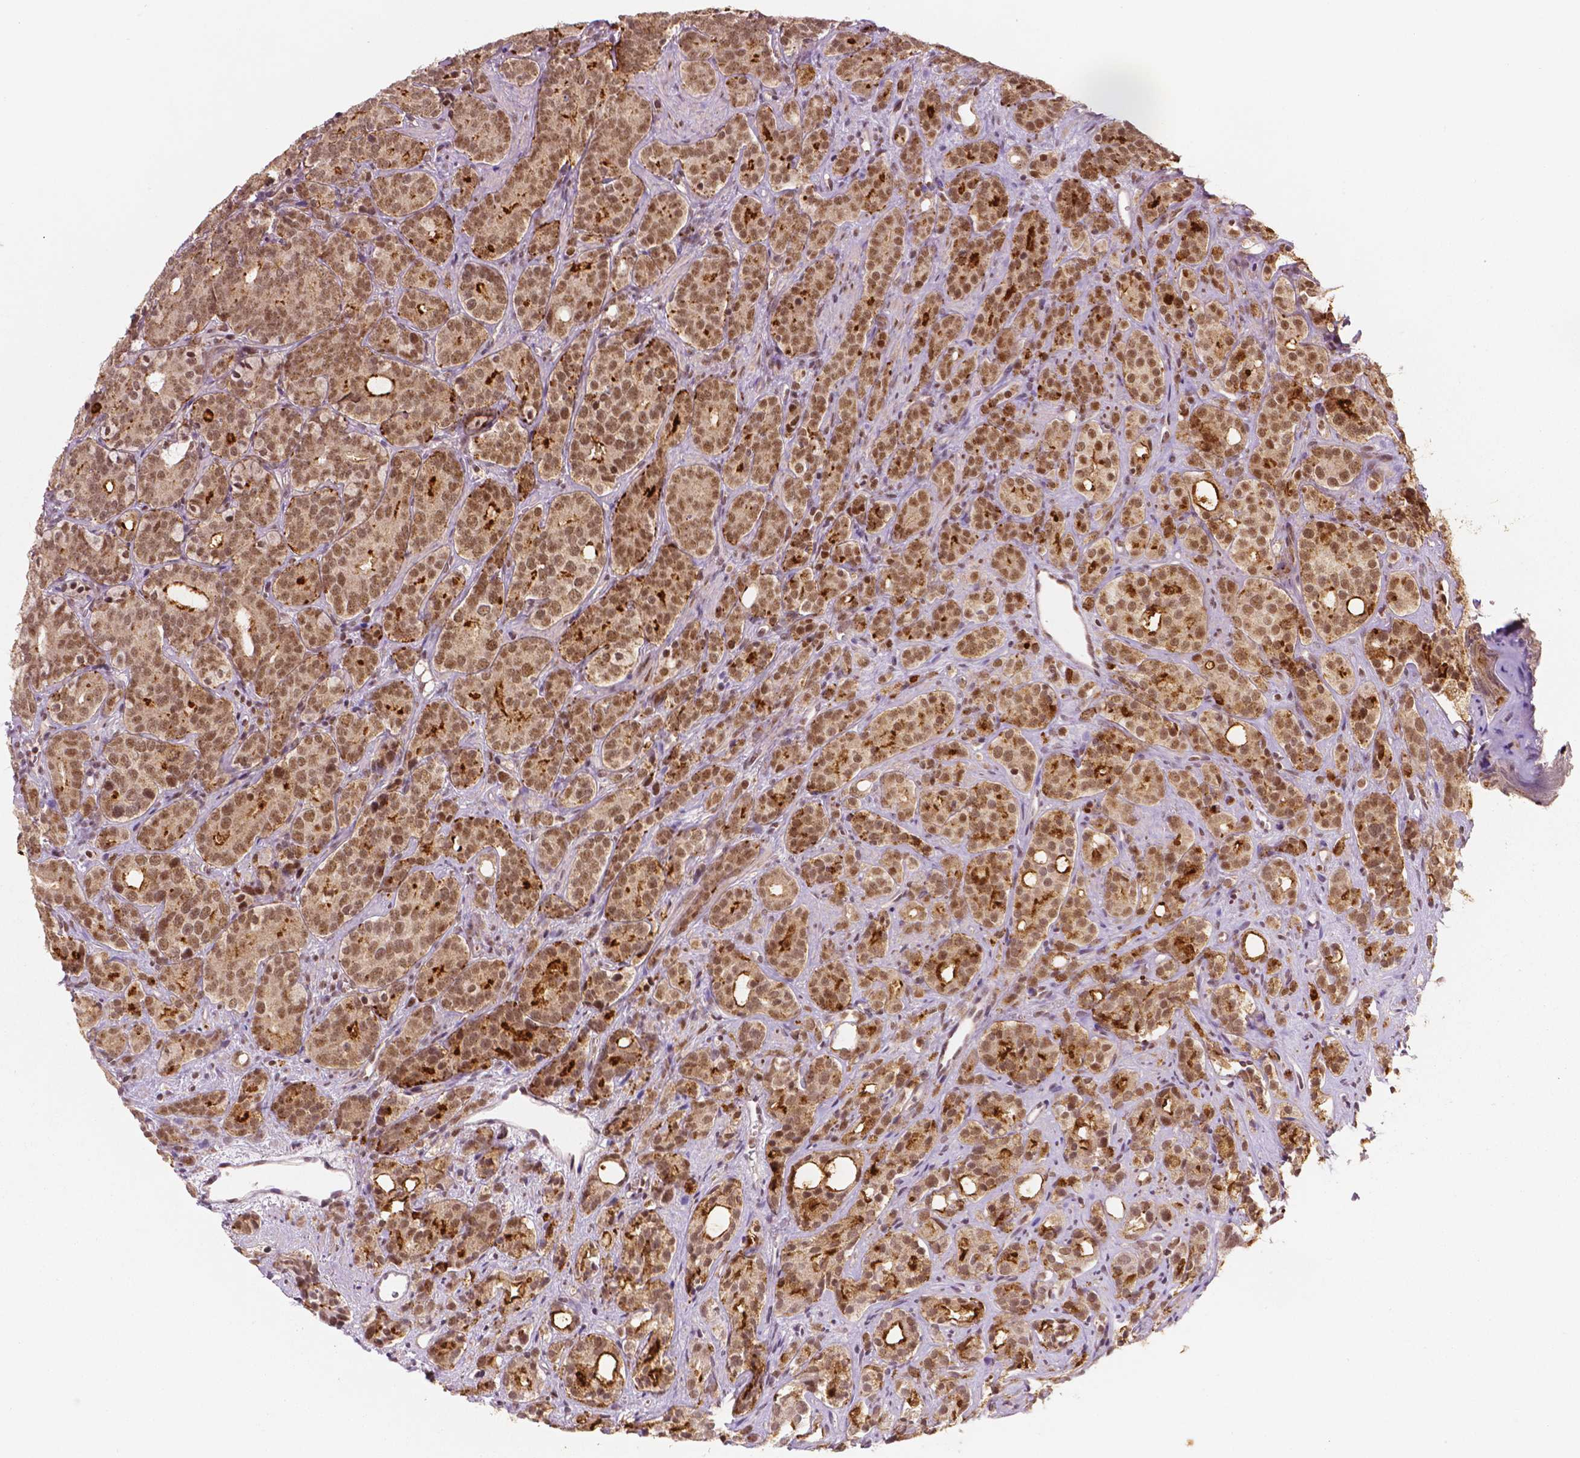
{"staining": {"intensity": "moderate", "quantity": ">75%", "location": "cytoplasmic/membranous,nuclear"}, "tissue": "prostate cancer", "cell_type": "Tumor cells", "image_type": "cancer", "snomed": [{"axis": "morphology", "description": "Adenocarcinoma, High grade"}, {"axis": "topography", "description": "Prostate"}], "caption": "High-grade adenocarcinoma (prostate) was stained to show a protein in brown. There is medium levels of moderate cytoplasmic/membranous and nuclear expression in approximately >75% of tumor cells.", "gene": "NSD2", "patient": {"sex": "male", "age": 84}}